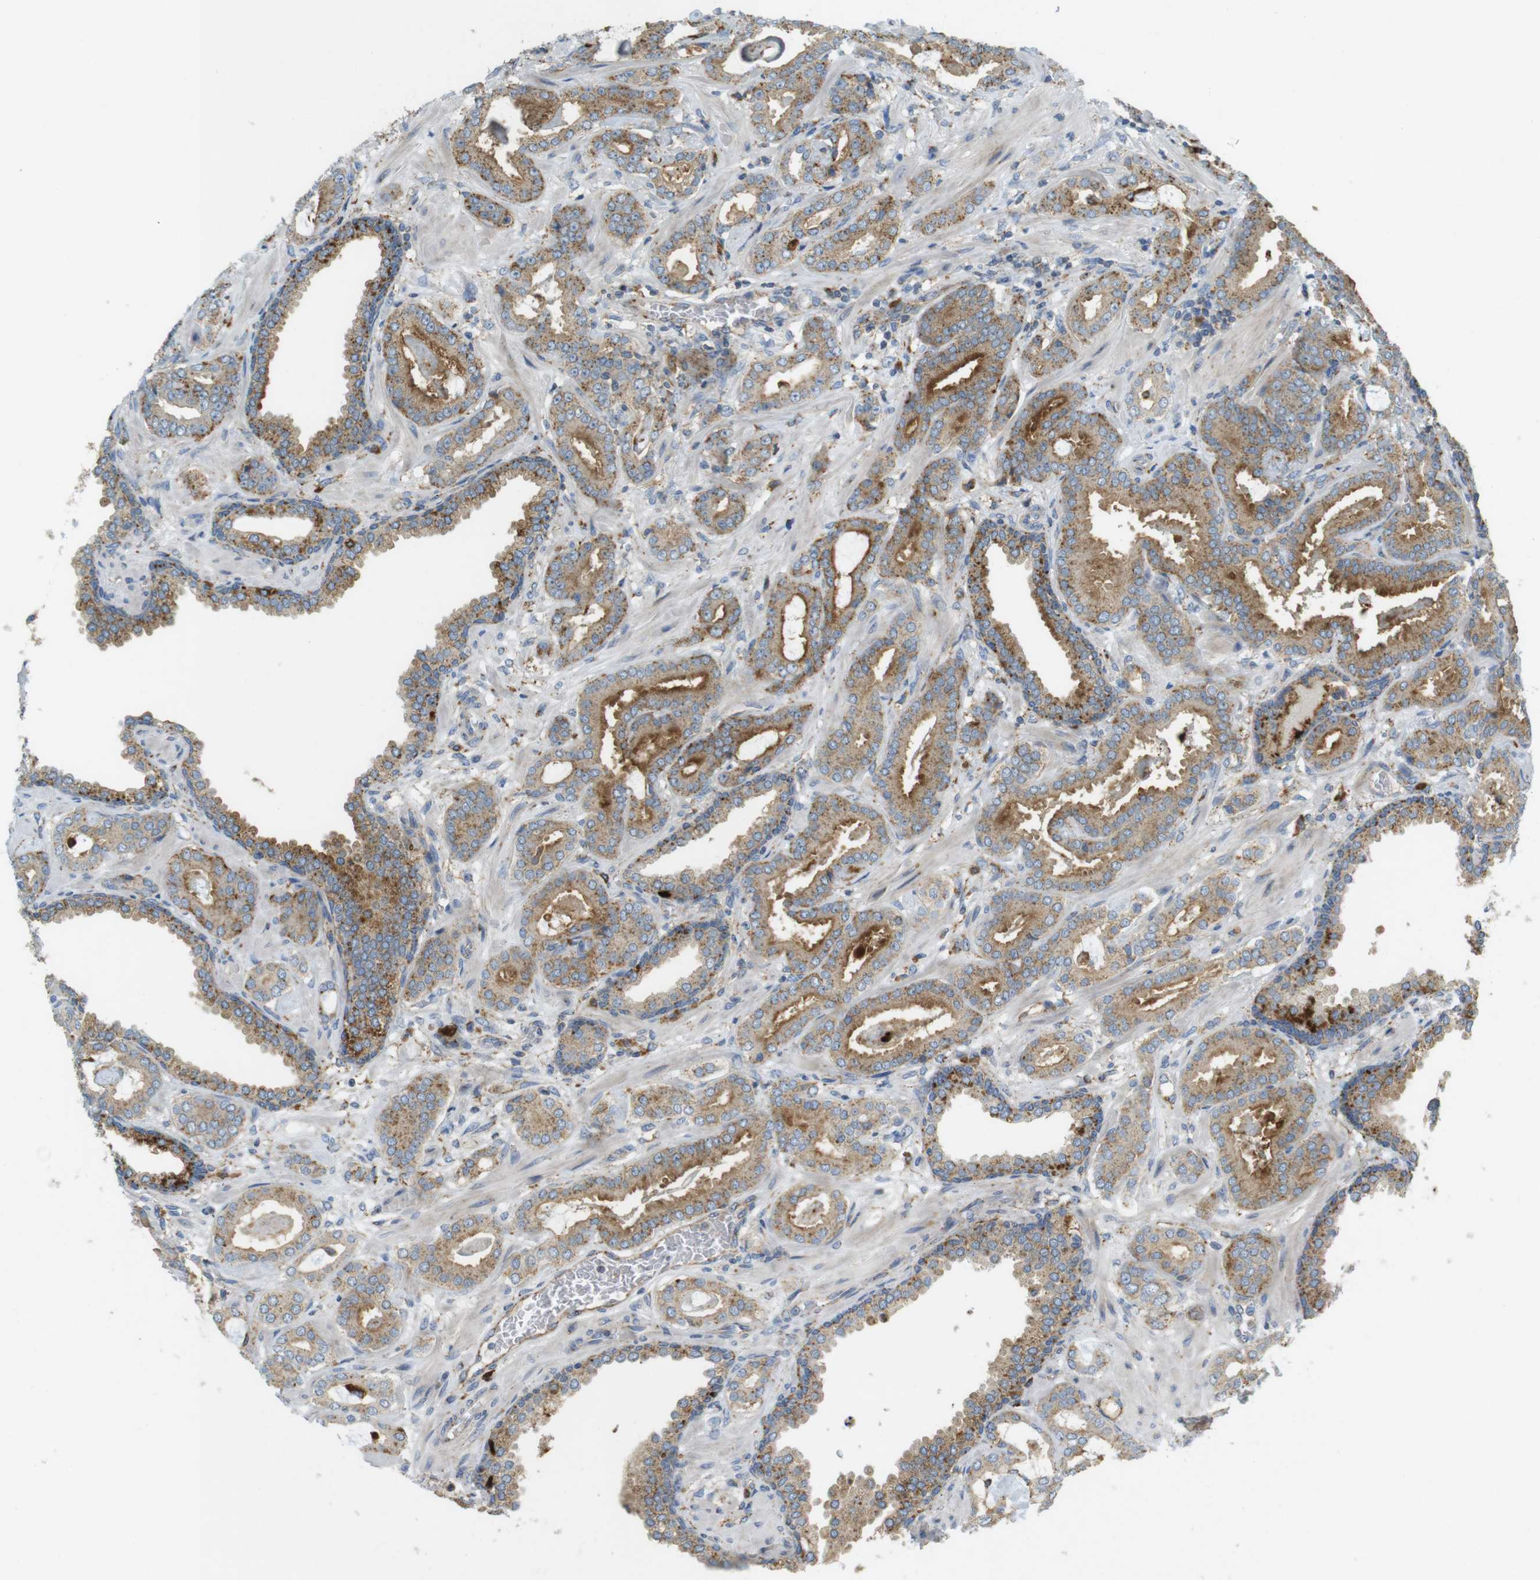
{"staining": {"intensity": "moderate", "quantity": ">75%", "location": "cytoplasmic/membranous"}, "tissue": "prostate cancer", "cell_type": "Tumor cells", "image_type": "cancer", "snomed": [{"axis": "morphology", "description": "Adenocarcinoma, Low grade"}, {"axis": "topography", "description": "Prostate"}], "caption": "This image demonstrates IHC staining of human prostate cancer, with medium moderate cytoplasmic/membranous positivity in approximately >75% of tumor cells.", "gene": "LAMP1", "patient": {"sex": "male", "age": 53}}